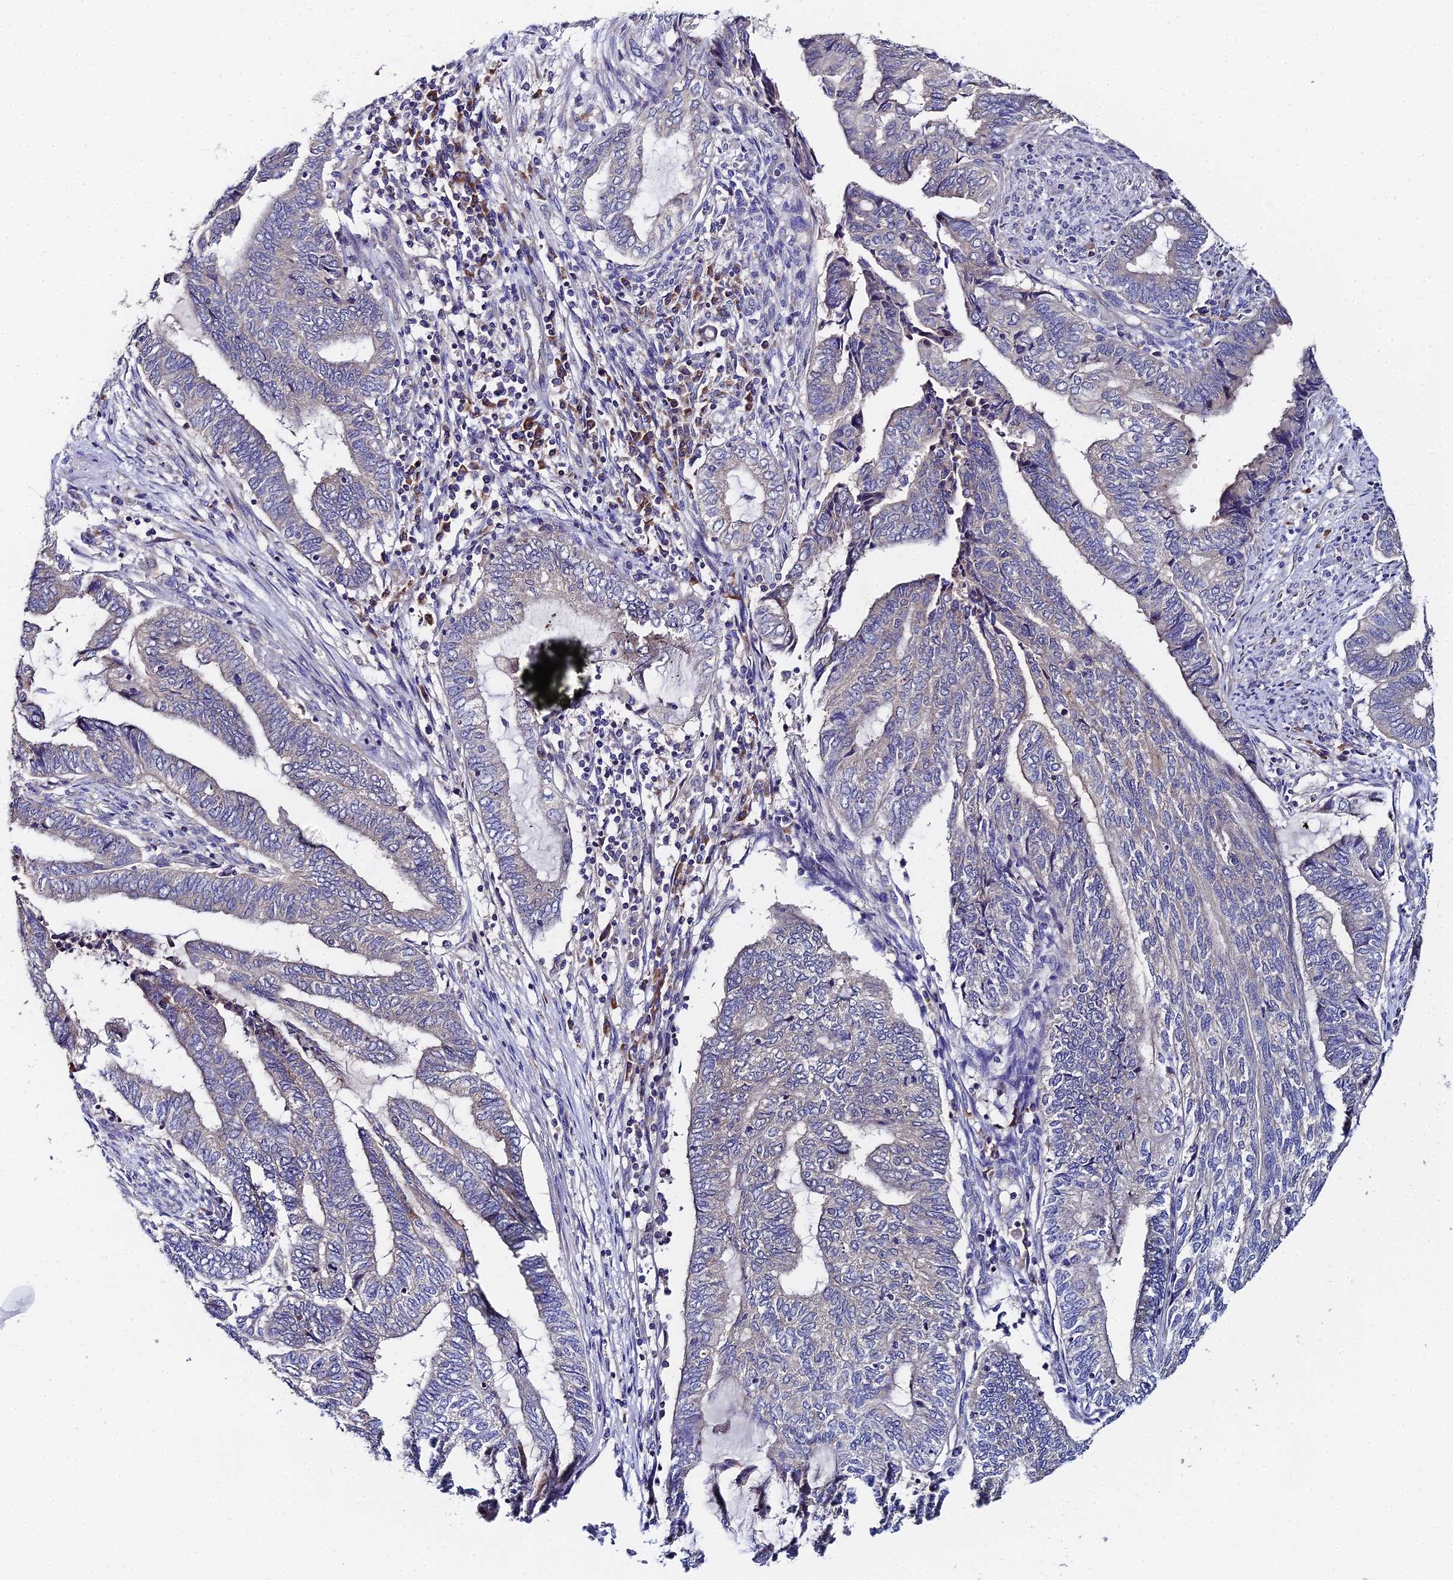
{"staining": {"intensity": "negative", "quantity": "none", "location": "none"}, "tissue": "endometrial cancer", "cell_type": "Tumor cells", "image_type": "cancer", "snomed": [{"axis": "morphology", "description": "Adenocarcinoma, NOS"}, {"axis": "topography", "description": "Uterus"}, {"axis": "topography", "description": "Endometrium"}], "caption": "Human endometrial cancer (adenocarcinoma) stained for a protein using immunohistochemistry reveals no staining in tumor cells.", "gene": "UBE2L3", "patient": {"sex": "female", "age": 70}}